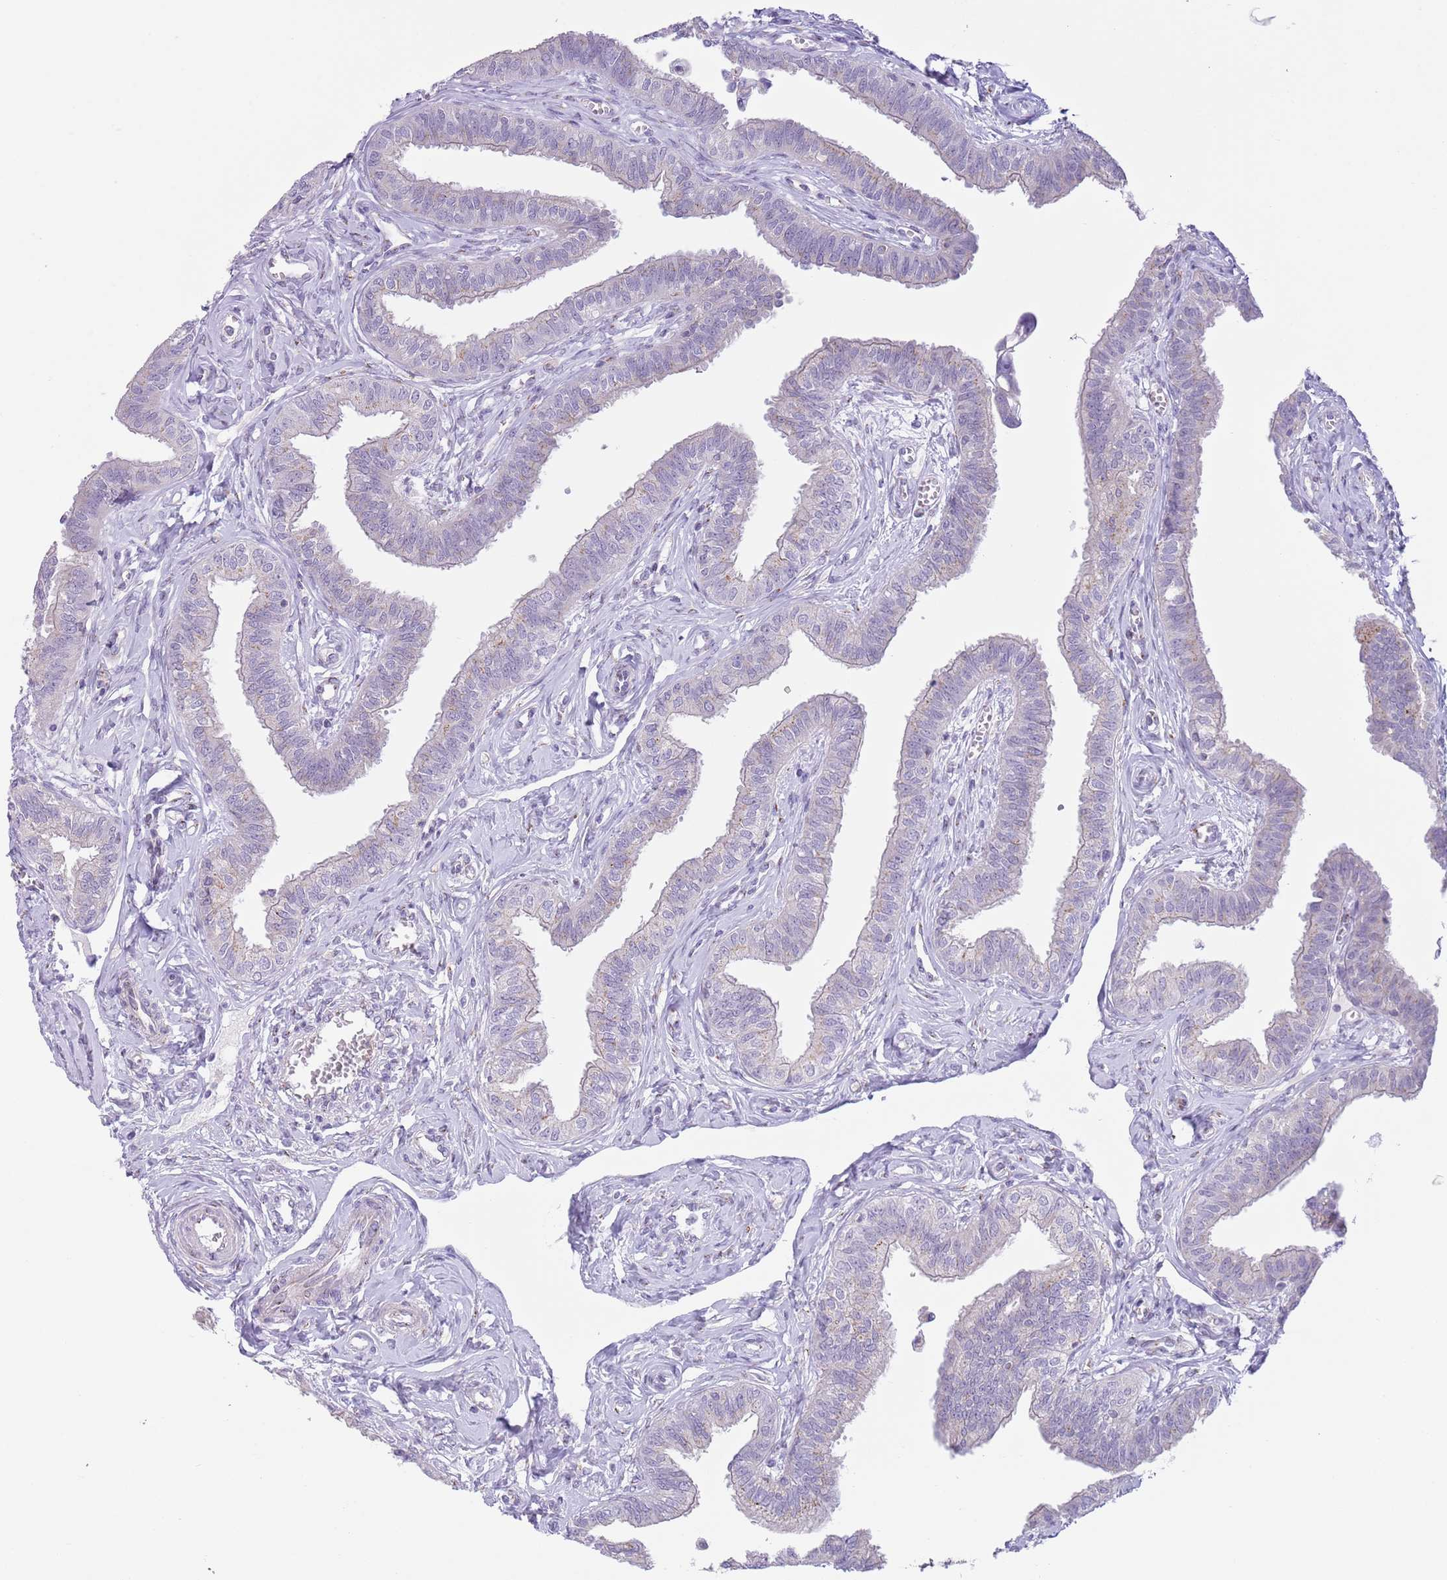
{"staining": {"intensity": "negative", "quantity": "none", "location": "none"}, "tissue": "fallopian tube", "cell_type": "Glandular cells", "image_type": "normal", "snomed": [{"axis": "morphology", "description": "Normal tissue, NOS"}, {"axis": "morphology", "description": "Carcinoma, NOS"}, {"axis": "topography", "description": "Fallopian tube"}, {"axis": "topography", "description": "Ovary"}], "caption": "Immunohistochemistry micrograph of unremarkable human fallopian tube stained for a protein (brown), which exhibits no expression in glandular cells.", "gene": "C20orf96", "patient": {"sex": "female", "age": 59}}